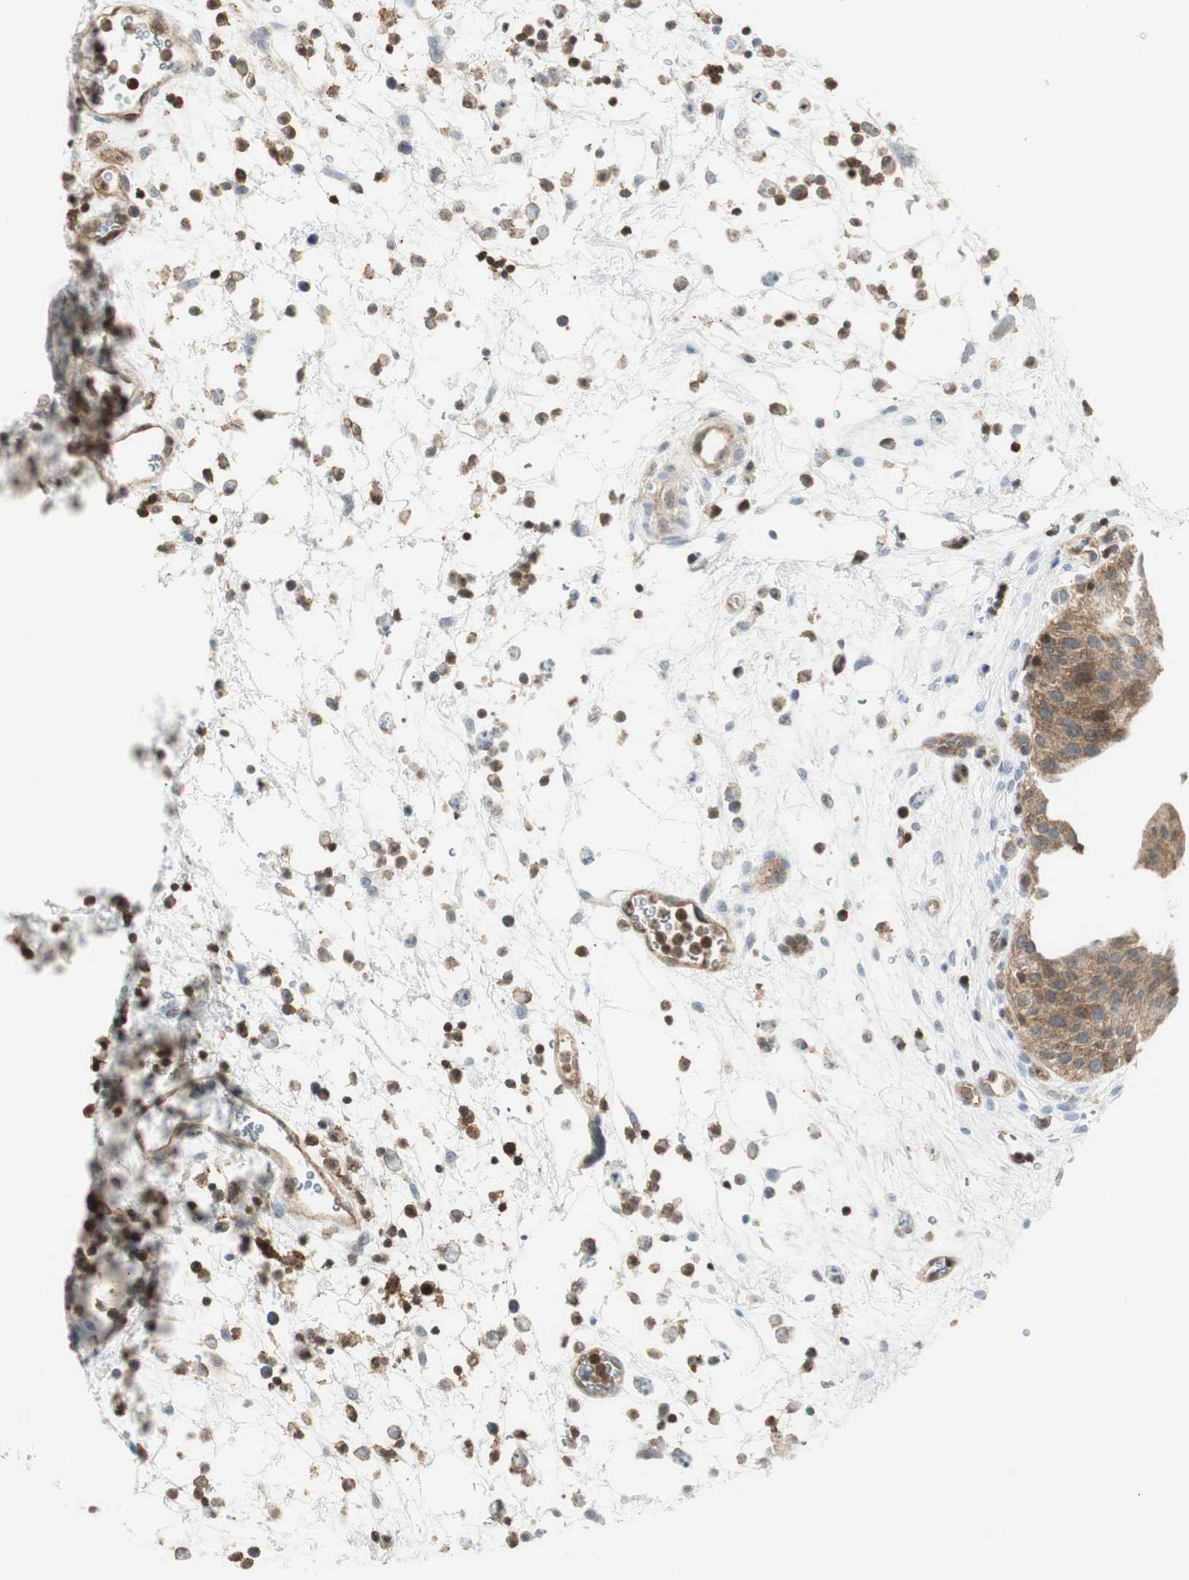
{"staining": {"intensity": "moderate", "quantity": ">75%", "location": "cytoplasmic/membranous"}, "tissue": "urinary bladder", "cell_type": "Urothelial cells", "image_type": "normal", "snomed": [{"axis": "morphology", "description": "Normal tissue, NOS"}, {"axis": "morphology", "description": "Dysplasia, NOS"}, {"axis": "topography", "description": "Urinary bladder"}], "caption": "This histopathology image shows immunohistochemistry staining of normal human urinary bladder, with medium moderate cytoplasmic/membranous staining in approximately >75% of urothelial cells.", "gene": "PPP1CA", "patient": {"sex": "male", "age": 35}}